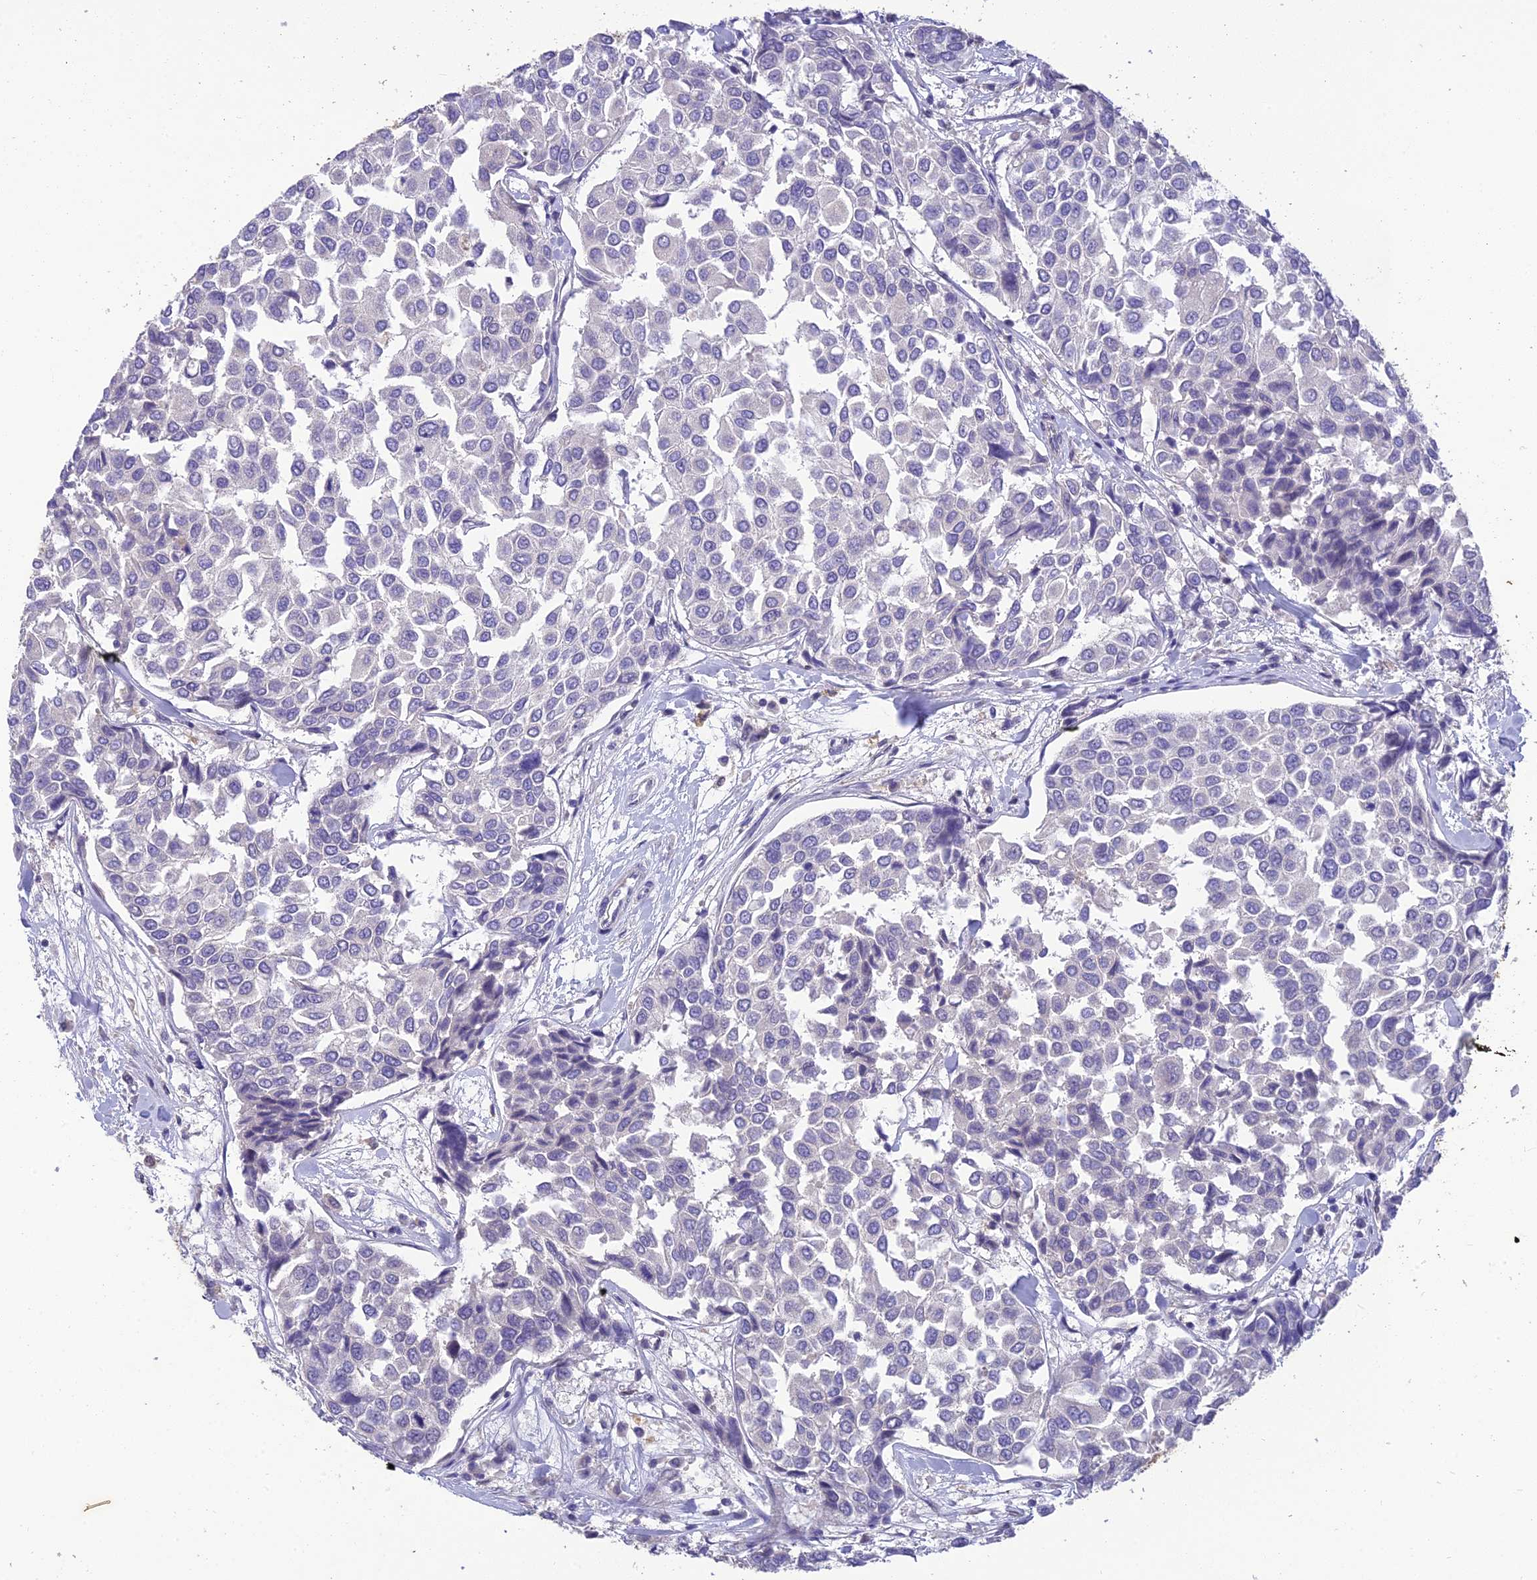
{"staining": {"intensity": "negative", "quantity": "none", "location": "none"}, "tissue": "breast cancer", "cell_type": "Tumor cells", "image_type": "cancer", "snomed": [{"axis": "morphology", "description": "Duct carcinoma"}, {"axis": "topography", "description": "Breast"}], "caption": "The micrograph exhibits no staining of tumor cells in breast cancer.", "gene": "BMT2", "patient": {"sex": "female", "age": 55}}